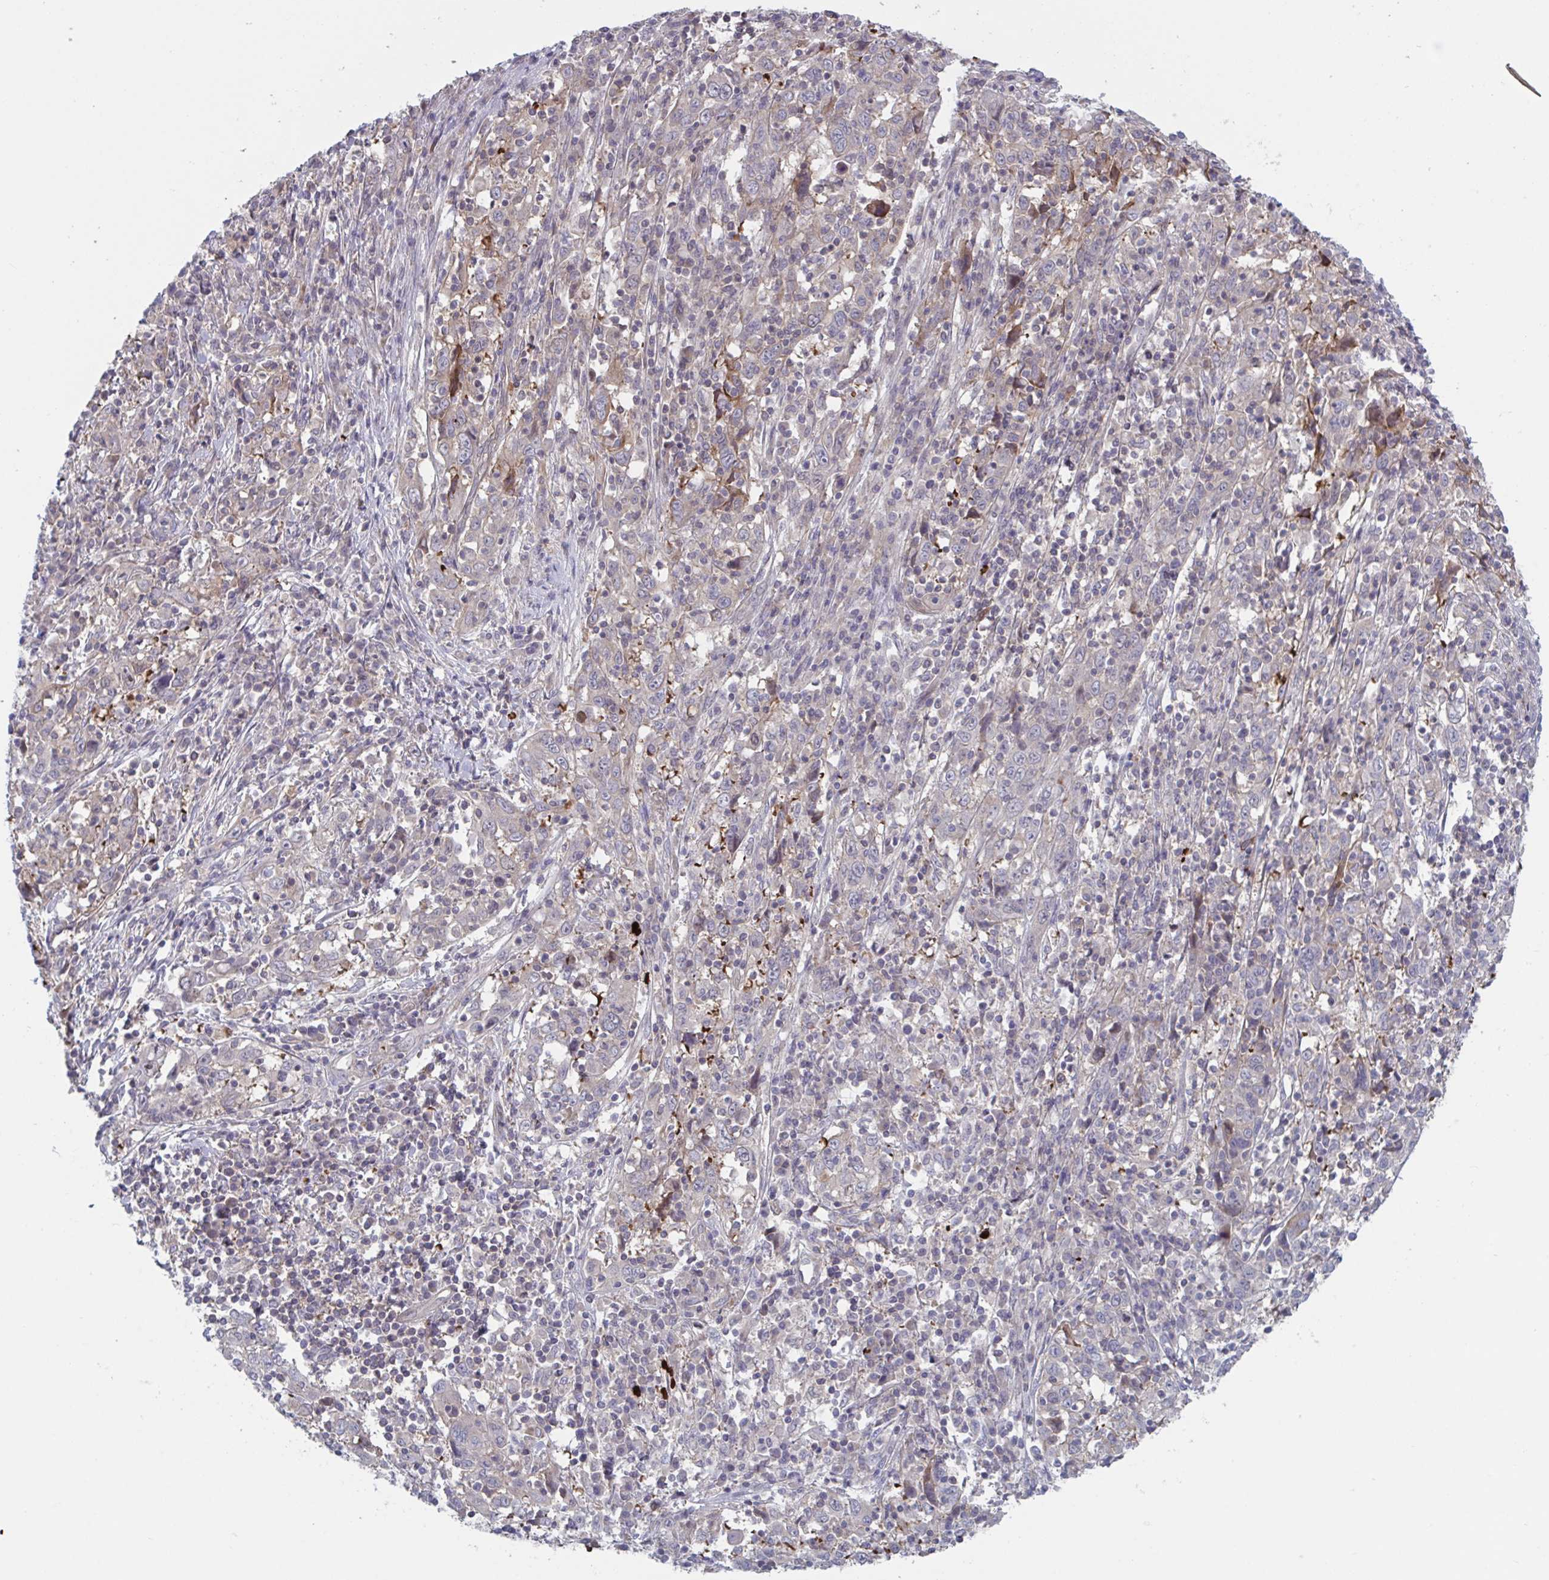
{"staining": {"intensity": "weak", "quantity": "<25%", "location": "cytoplasmic/membranous"}, "tissue": "cervical cancer", "cell_type": "Tumor cells", "image_type": "cancer", "snomed": [{"axis": "morphology", "description": "Squamous cell carcinoma, NOS"}, {"axis": "topography", "description": "Cervix"}], "caption": "This is an immunohistochemistry (IHC) micrograph of cervical cancer (squamous cell carcinoma). There is no positivity in tumor cells.", "gene": "STK26", "patient": {"sex": "female", "age": 46}}